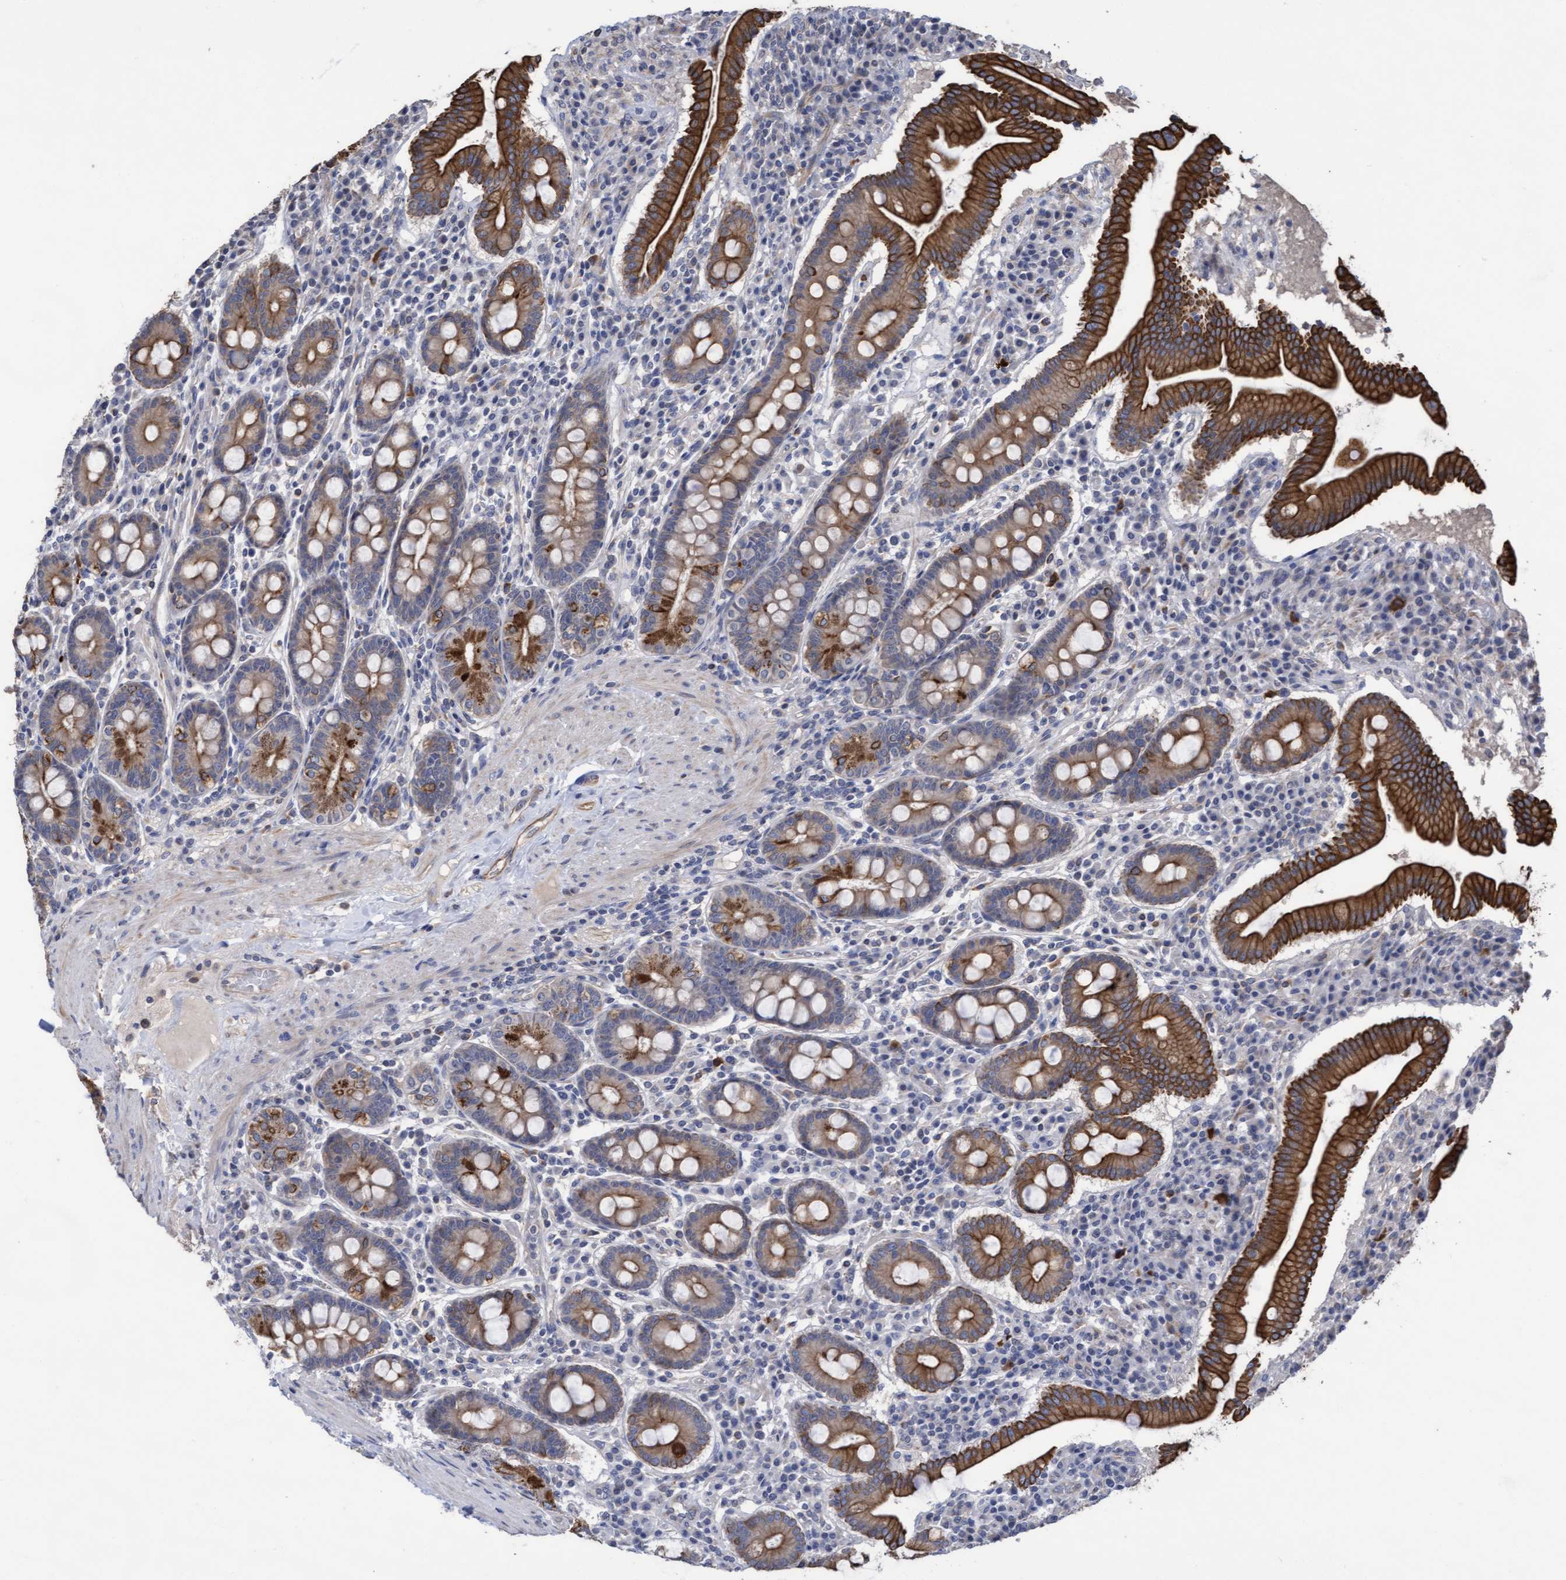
{"staining": {"intensity": "moderate", "quantity": ">75%", "location": "cytoplasmic/membranous"}, "tissue": "duodenum", "cell_type": "Glandular cells", "image_type": "normal", "snomed": [{"axis": "morphology", "description": "Normal tissue, NOS"}, {"axis": "topography", "description": "Duodenum"}], "caption": "Glandular cells exhibit medium levels of moderate cytoplasmic/membranous staining in approximately >75% of cells in unremarkable human duodenum.", "gene": "KRT24", "patient": {"sex": "male", "age": 50}}